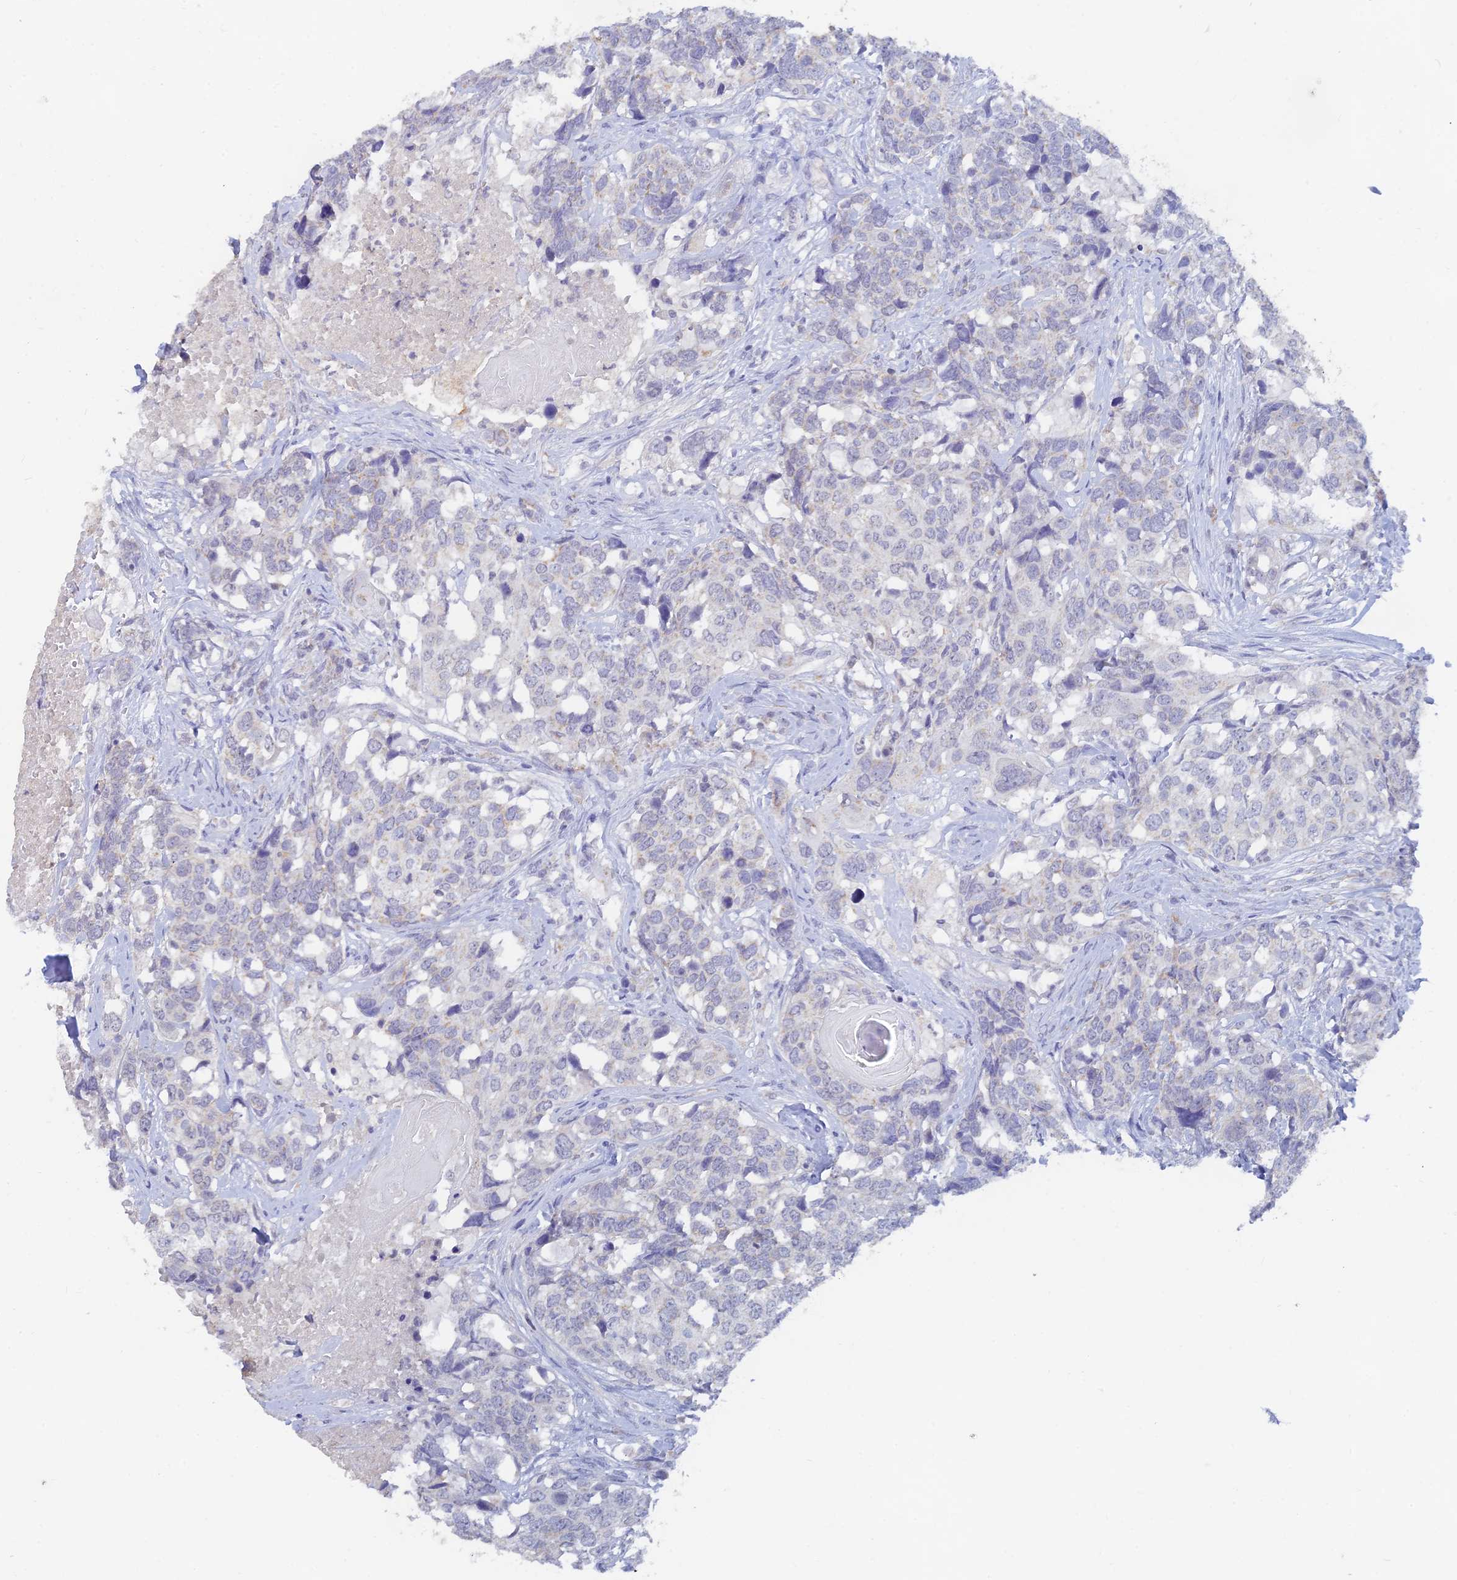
{"staining": {"intensity": "negative", "quantity": "none", "location": "none"}, "tissue": "head and neck cancer", "cell_type": "Tumor cells", "image_type": "cancer", "snomed": [{"axis": "morphology", "description": "Squamous cell carcinoma, NOS"}, {"axis": "topography", "description": "Head-Neck"}], "caption": "DAB (3,3'-diaminobenzidine) immunohistochemical staining of head and neck squamous cell carcinoma demonstrates no significant expression in tumor cells.", "gene": "LRIF1", "patient": {"sex": "male", "age": 66}}